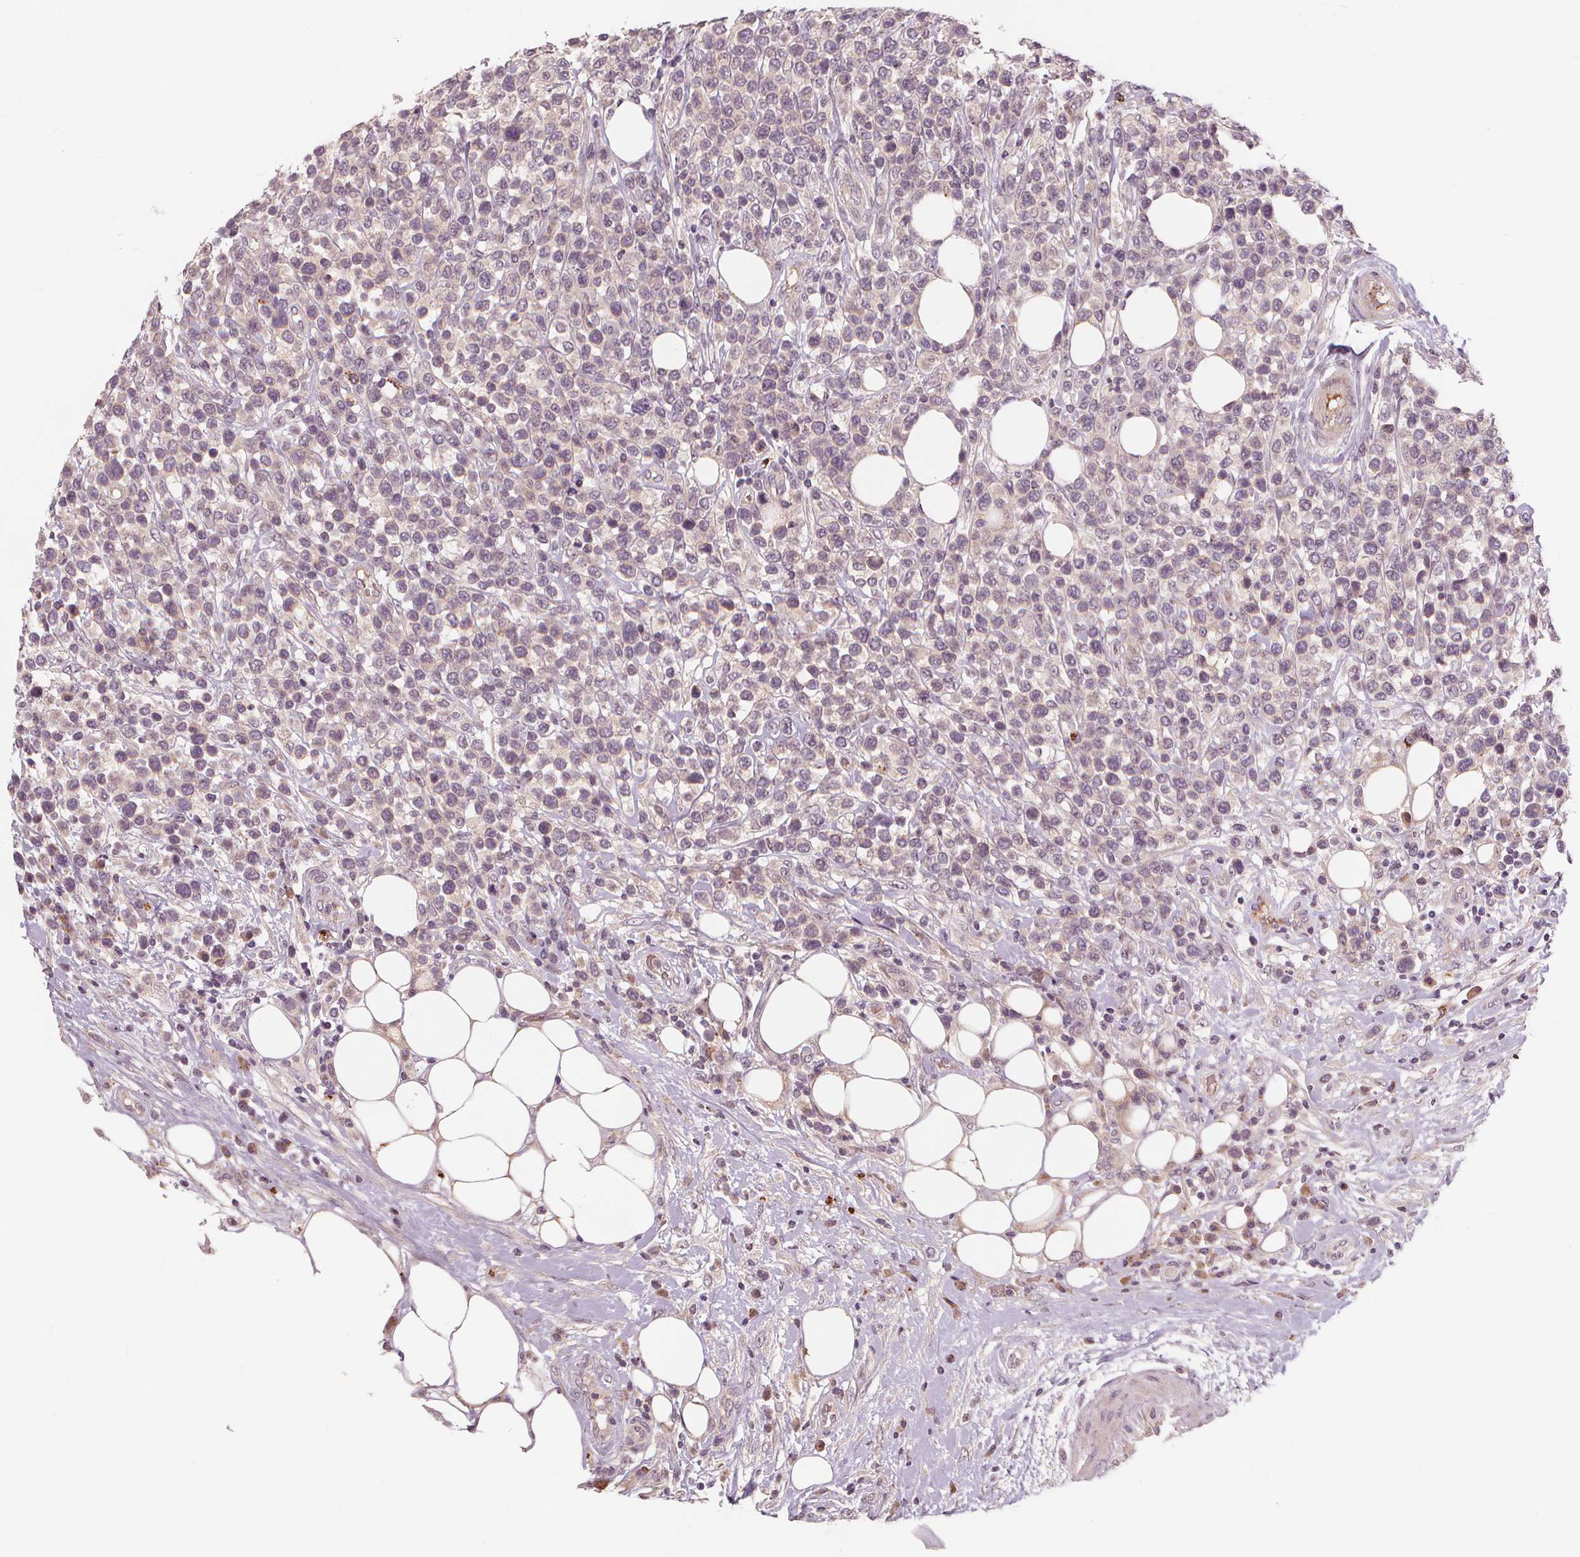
{"staining": {"intensity": "negative", "quantity": "none", "location": "none"}, "tissue": "lymphoma", "cell_type": "Tumor cells", "image_type": "cancer", "snomed": [{"axis": "morphology", "description": "Malignant lymphoma, non-Hodgkin's type, High grade"}, {"axis": "topography", "description": "Soft tissue"}], "caption": "A photomicrograph of malignant lymphoma, non-Hodgkin's type (high-grade) stained for a protein reveals no brown staining in tumor cells.", "gene": "IPO13", "patient": {"sex": "female", "age": 56}}